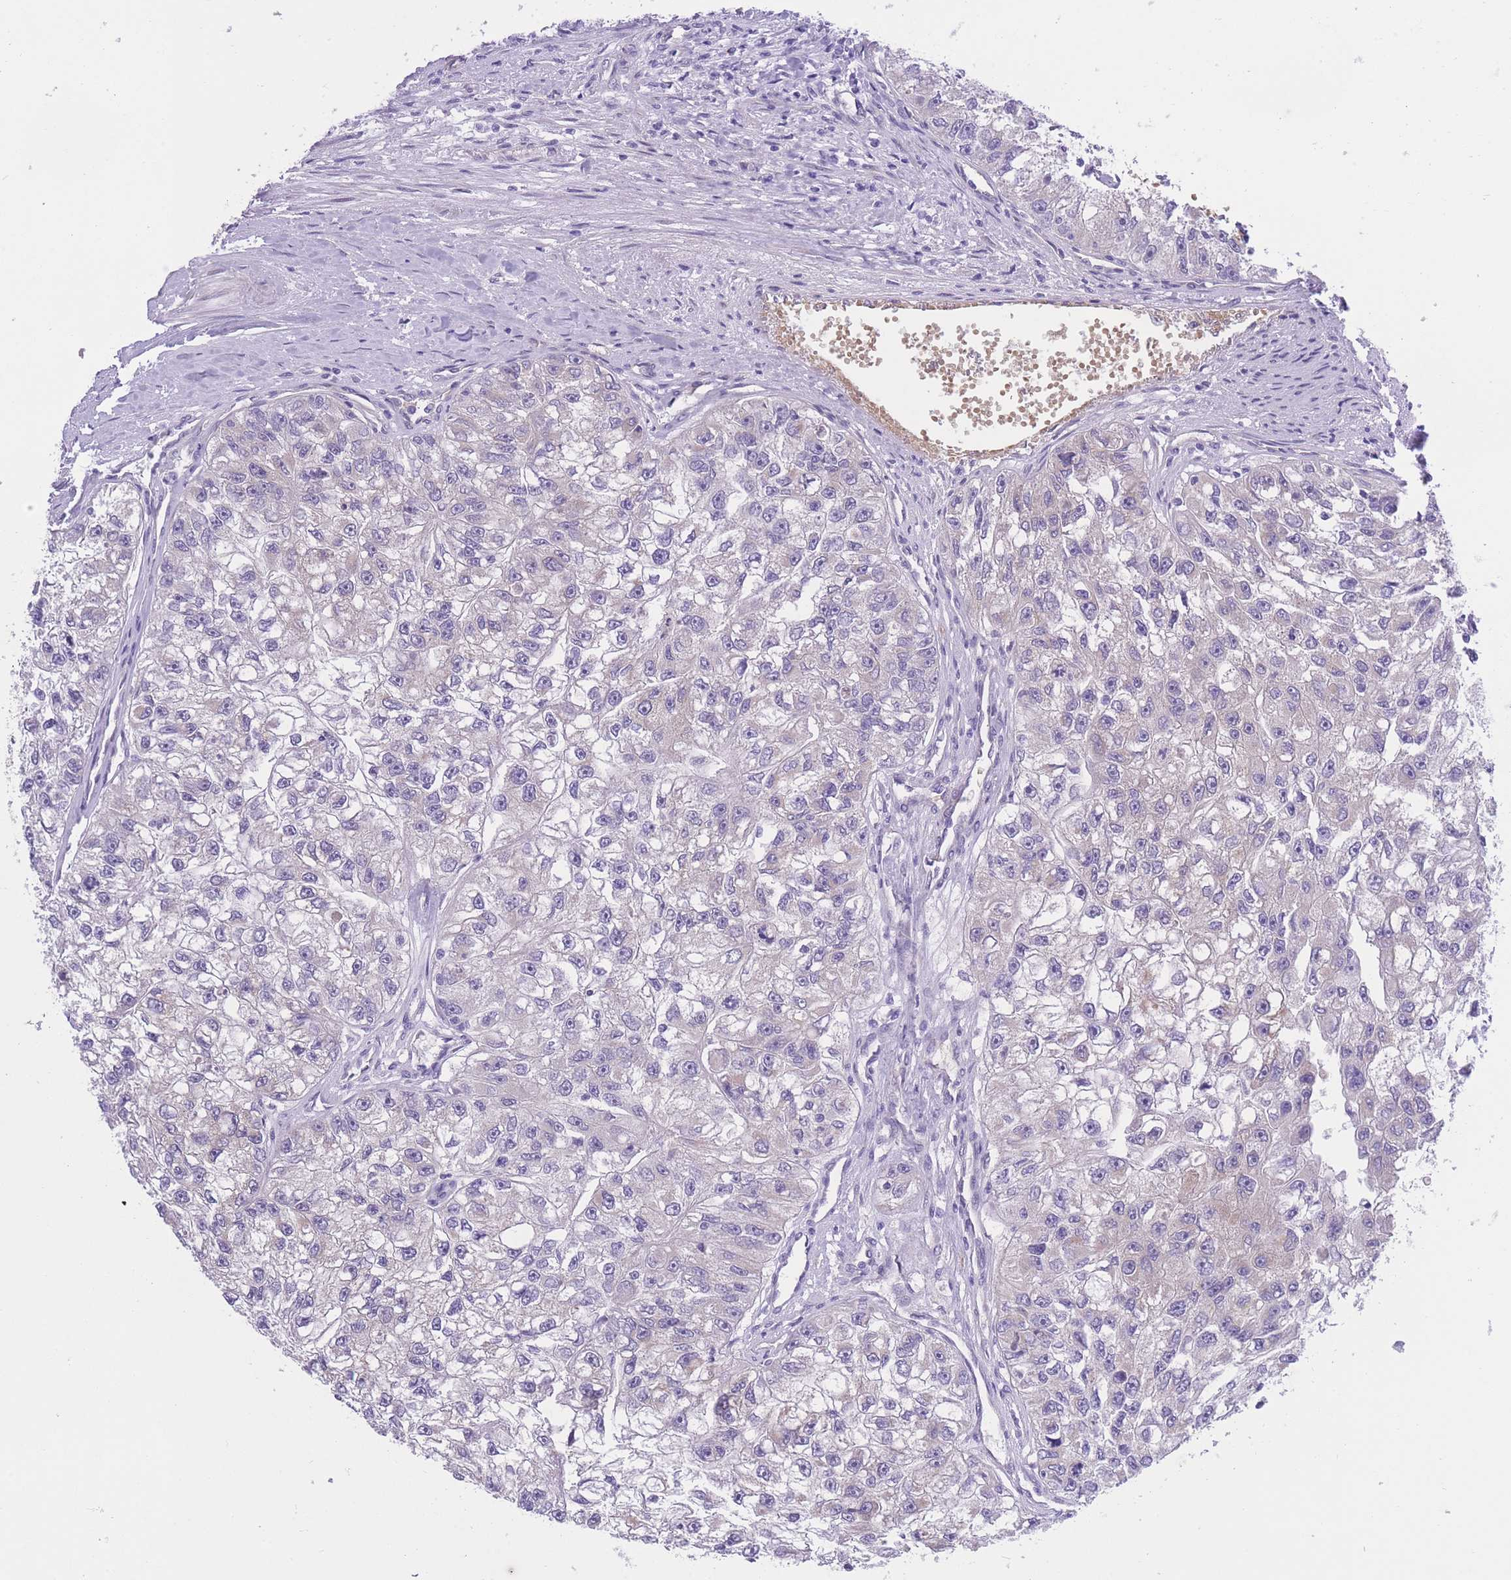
{"staining": {"intensity": "negative", "quantity": "none", "location": "none"}, "tissue": "renal cancer", "cell_type": "Tumor cells", "image_type": "cancer", "snomed": [{"axis": "morphology", "description": "Adenocarcinoma, NOS"}, {"axis": "topography", "description": "Kidney"}], "caption": "Immunohistochemistry (IHC) histopathology image of neoplastic tissue: renal adenocarcinoma stained with DAB (3,3'-diaminobenzidine) displays no significant protein staining in tumor cells.", "gene": "WWOX", "patient": {"sex": "male", "age": 63}}